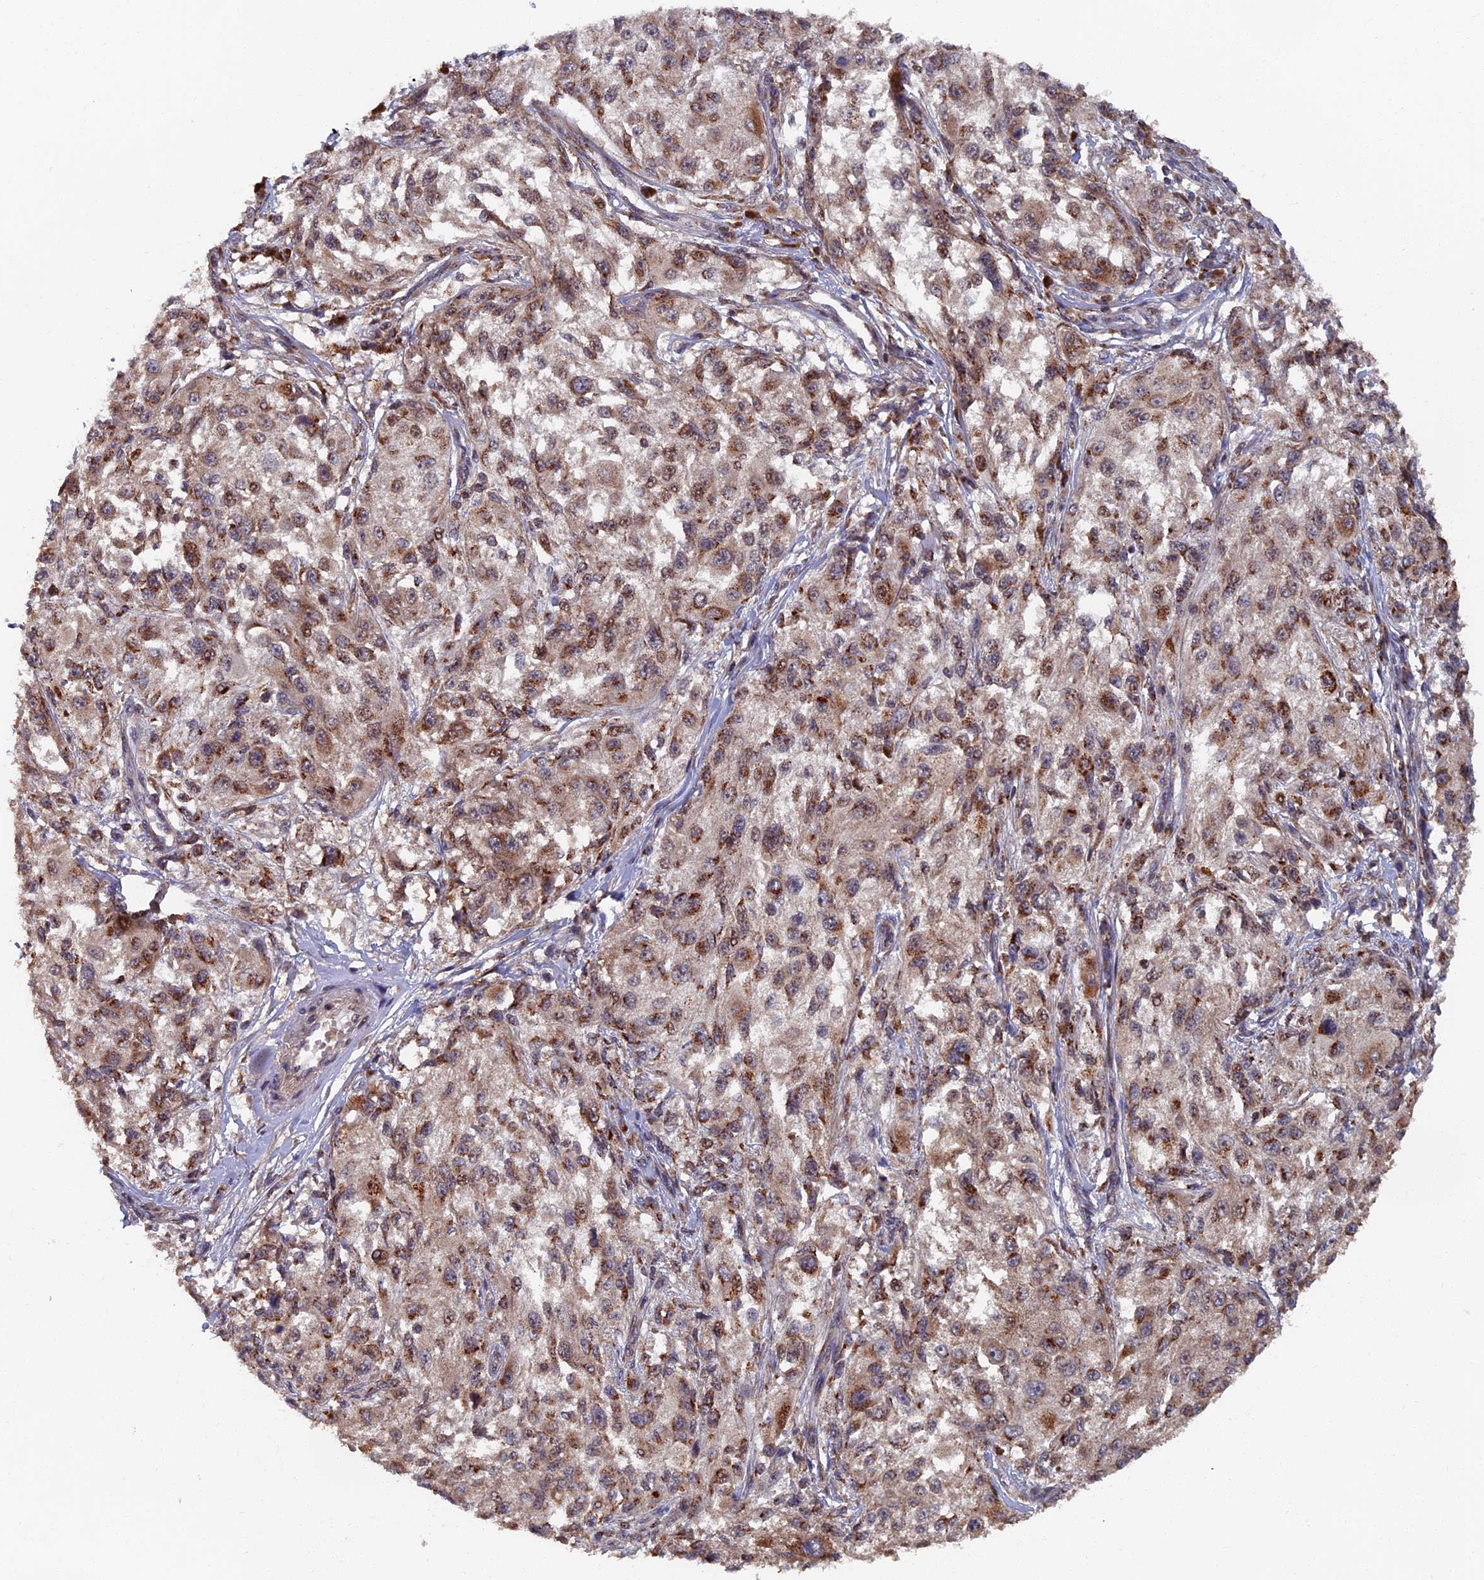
{"staining": {"intensity": "moderate", "quantity": ">75%", "location": "cytoplasmic/membranous"}, "tissue": "melanoma", "cell_type": "Tumor cells", "image_type": "cancer", "snomed": [{"axis": "morphology", "description": "Necrosis, NOS"}, {"axis": "morphology", "description": "Malignant melanoma, NOS"}, {"axis": "topography", "description": "Skin"}], "caption": "Moderate cytoplasmic/membranous staining for a protein is appreciated in about >75% of tumor cells of melanoma using immunohistochemistry.", "gene": "RASGRF1", "patient": {"sex": "female", "age": 87}}